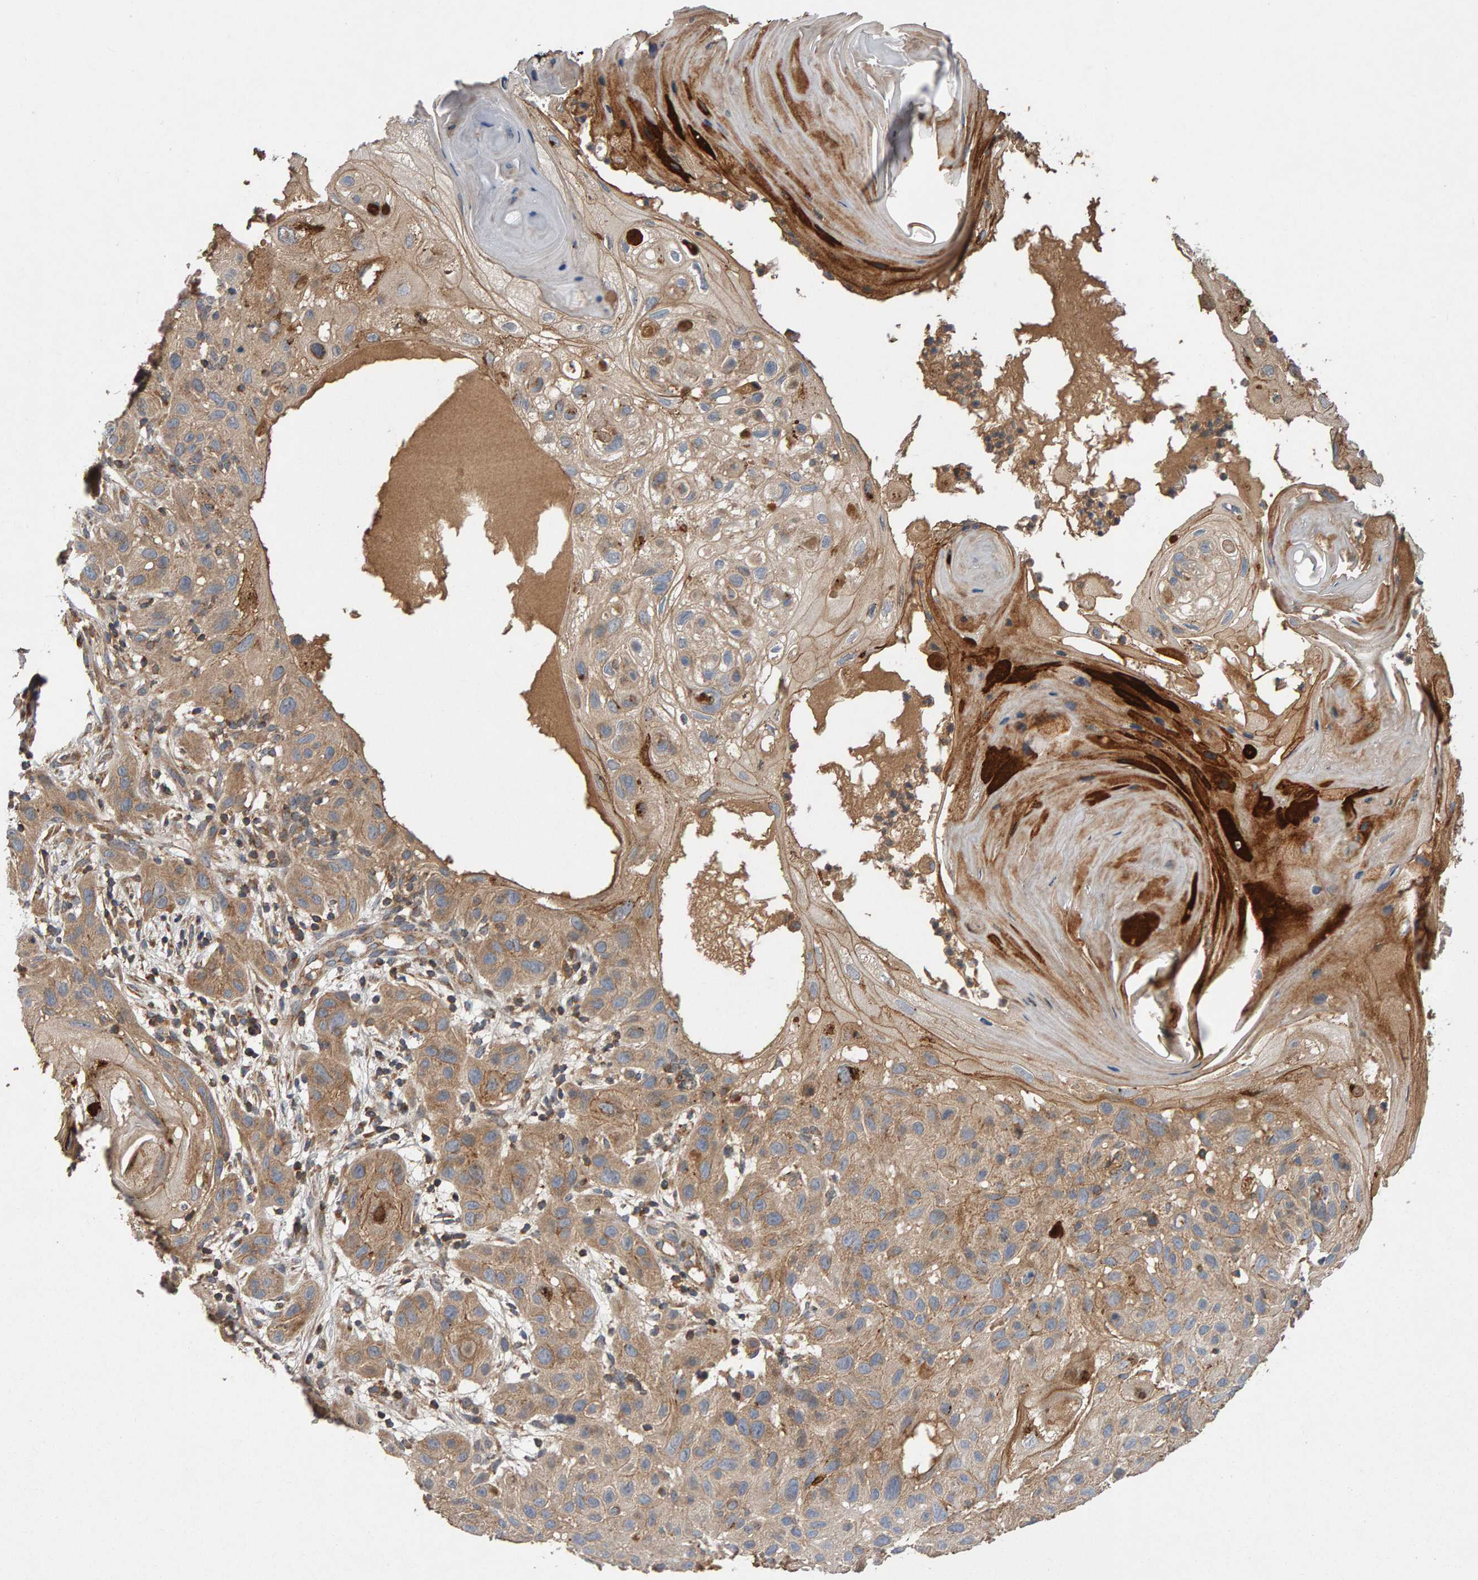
{"staining": {"intensity": "moderate", "quantity": ">75%", "location": "cytoplasmic/membranous"}, "tissue": "skin cancer", "cell_type": "Tumor cells", "image_type": "cancer", "snomed": [{"axis": "morphology", "description": "Squamous cell carcinoma, NOS"}, {"axis": "topography", "description": "Skin"}], "caption": "An immunohistochemistry histopathology image of neoplastic tissue is shown. Protein staining in brown highlights moderate cytoplasmic/membranous positivity in squamous cell carcinoma (skin) within tumor cells.", "gene": "PGS1", "patient": {"sex": "female", "age": 96}}